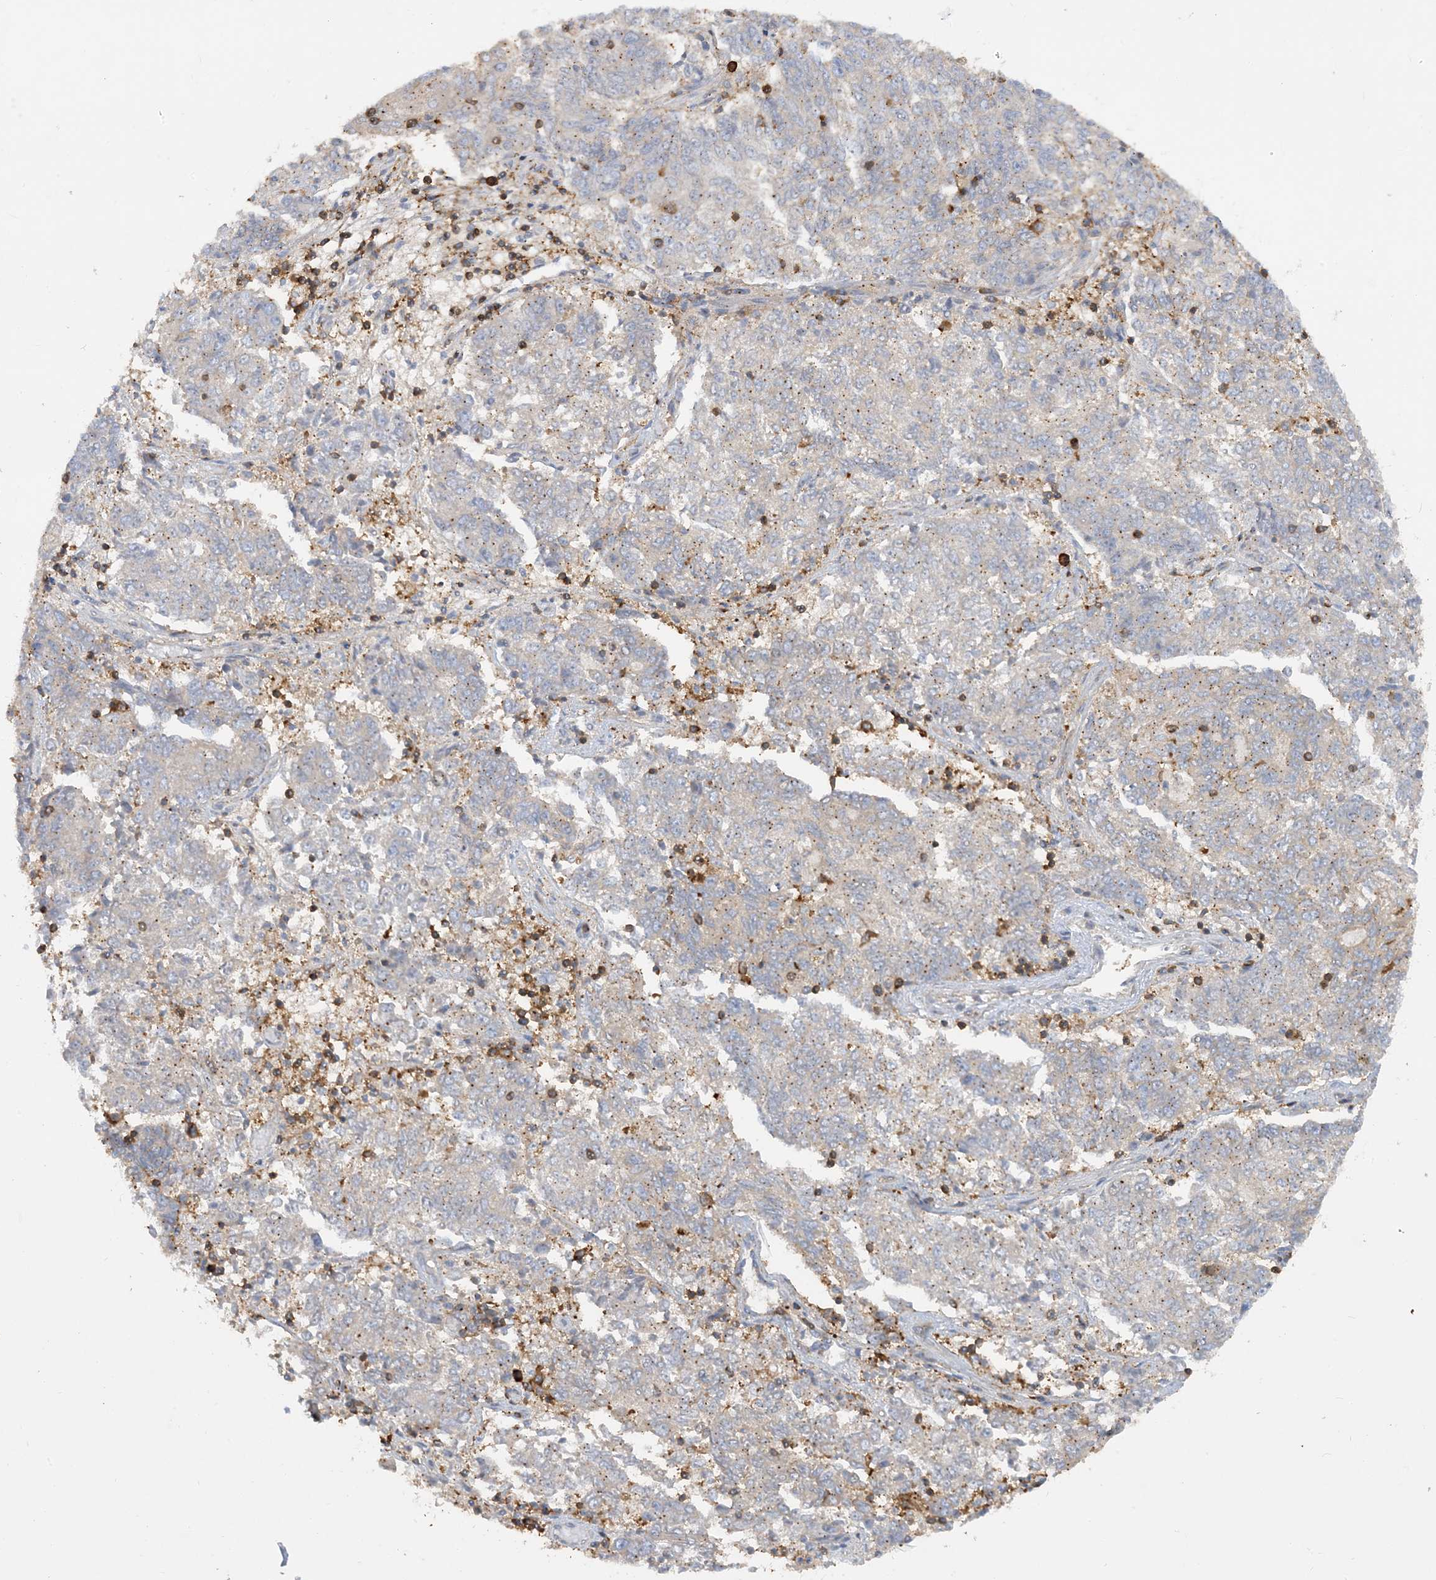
{"staining": {"intensity": "weak", "quantity": "<25%", "location": "cytoplasmic/membranous"}, "tissue": "endometrial cancer", "cell_type": "Tumor cells", "image_type": "cancer", "snomed": [{"axis": "morphology", "description": "Adenocarcinoma, NOS"}, {"axis": "topography", "description": "Endometrium"}], "caption": "Photomicrograph shows no significant protein expression in tumor cells of endometrial cancer.", "gene": "SFMBT2", "patient": {"sex": "female", "age": 80}}